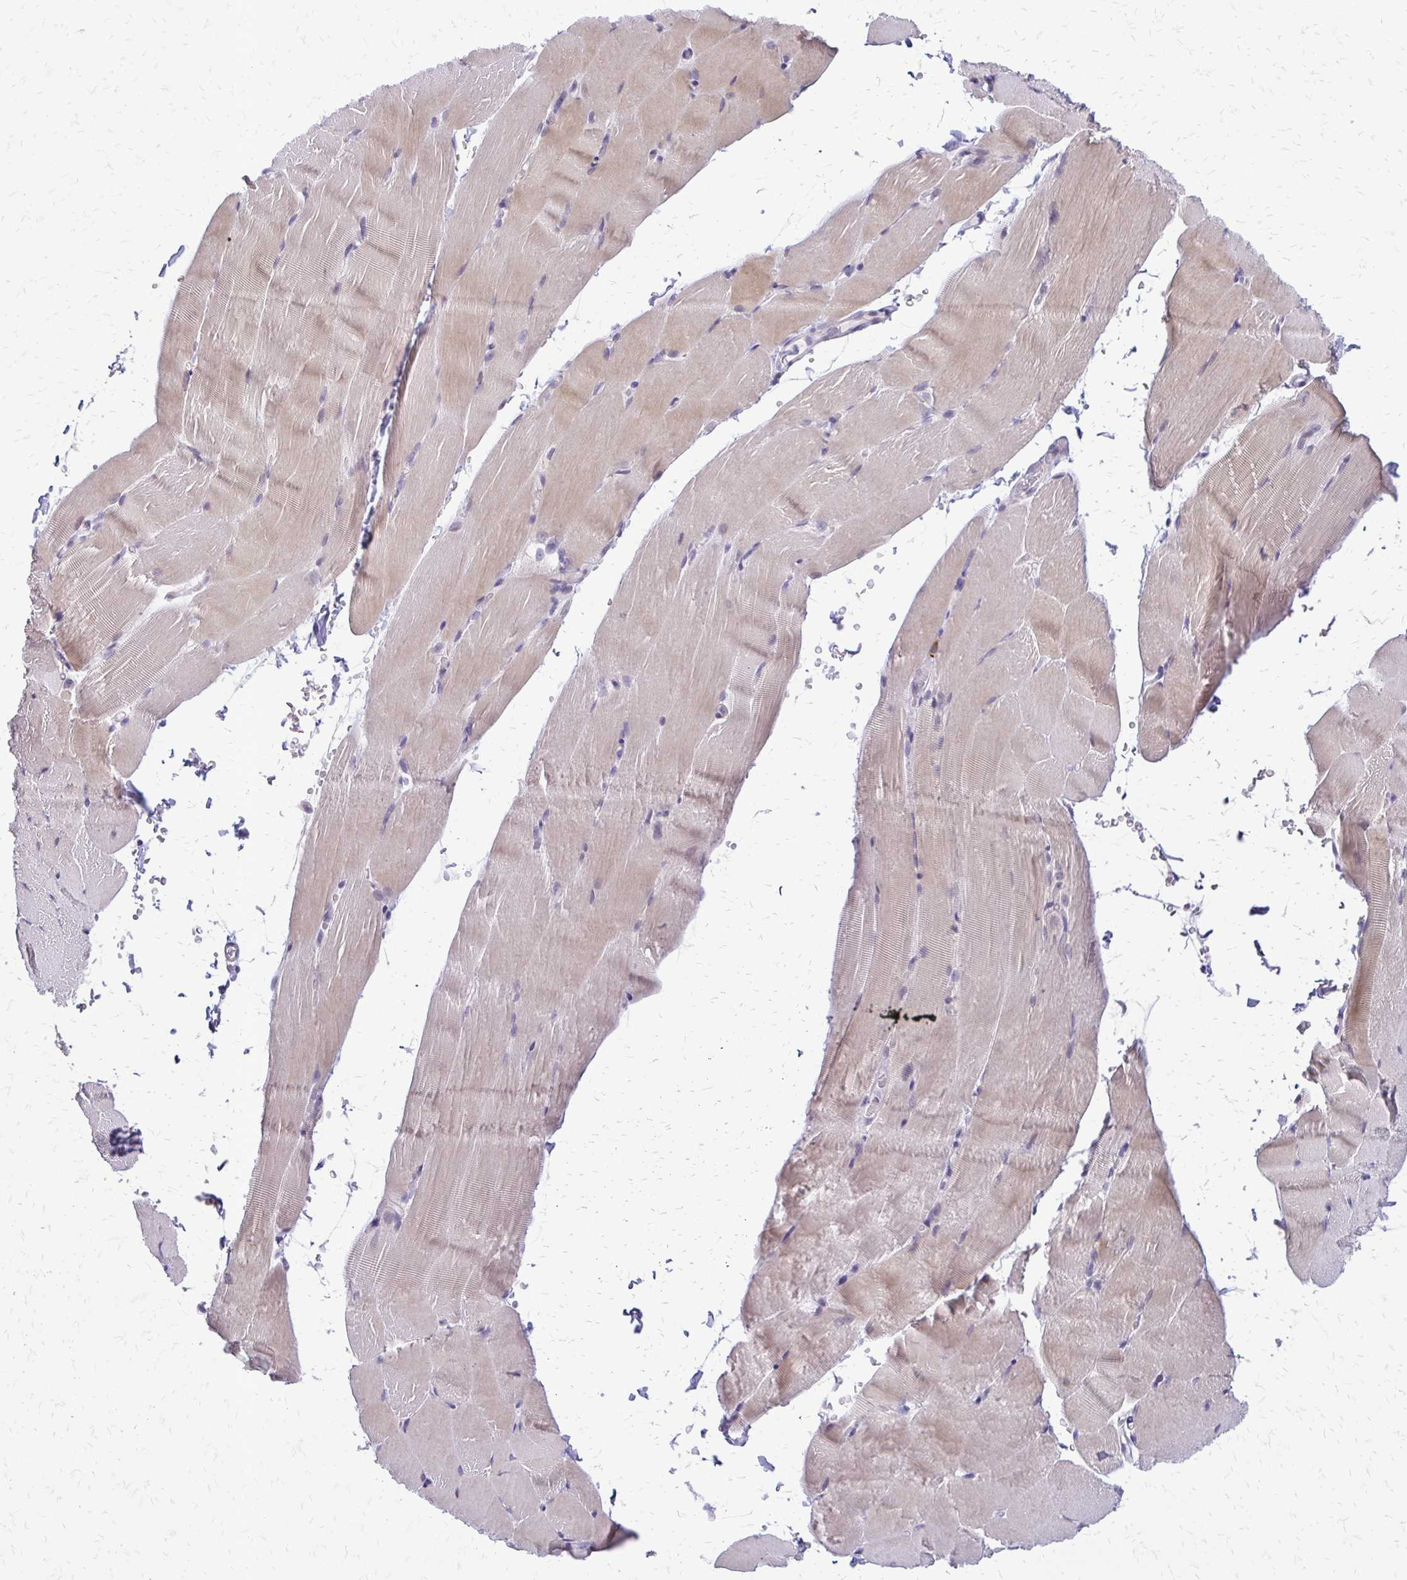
{"staining": {"intensity": "moderate", "quantity": "<25%", "location": "cytoplasmic/membranous"}, "tissue": "skeletal muscle", "cell_type": "Myocytes", "image_type": "normal", "snomed": [{"axis": "morphology", "description": "Normal tissue, NOS"}, {"axis": "topography", "description": "Skeletal muscle"}], "caption": "IHC micrograph of normal skeletal muscle: skeletal muscle stained using IHC demonstrates low levels of moderate protein expression localized specifically in the cytoplasmic/membranous of myocytes, appearing as a cytoplasmic/membranous brown color.", "gene": "EPYC", "patient": {"sex": "female", "age": 37}}